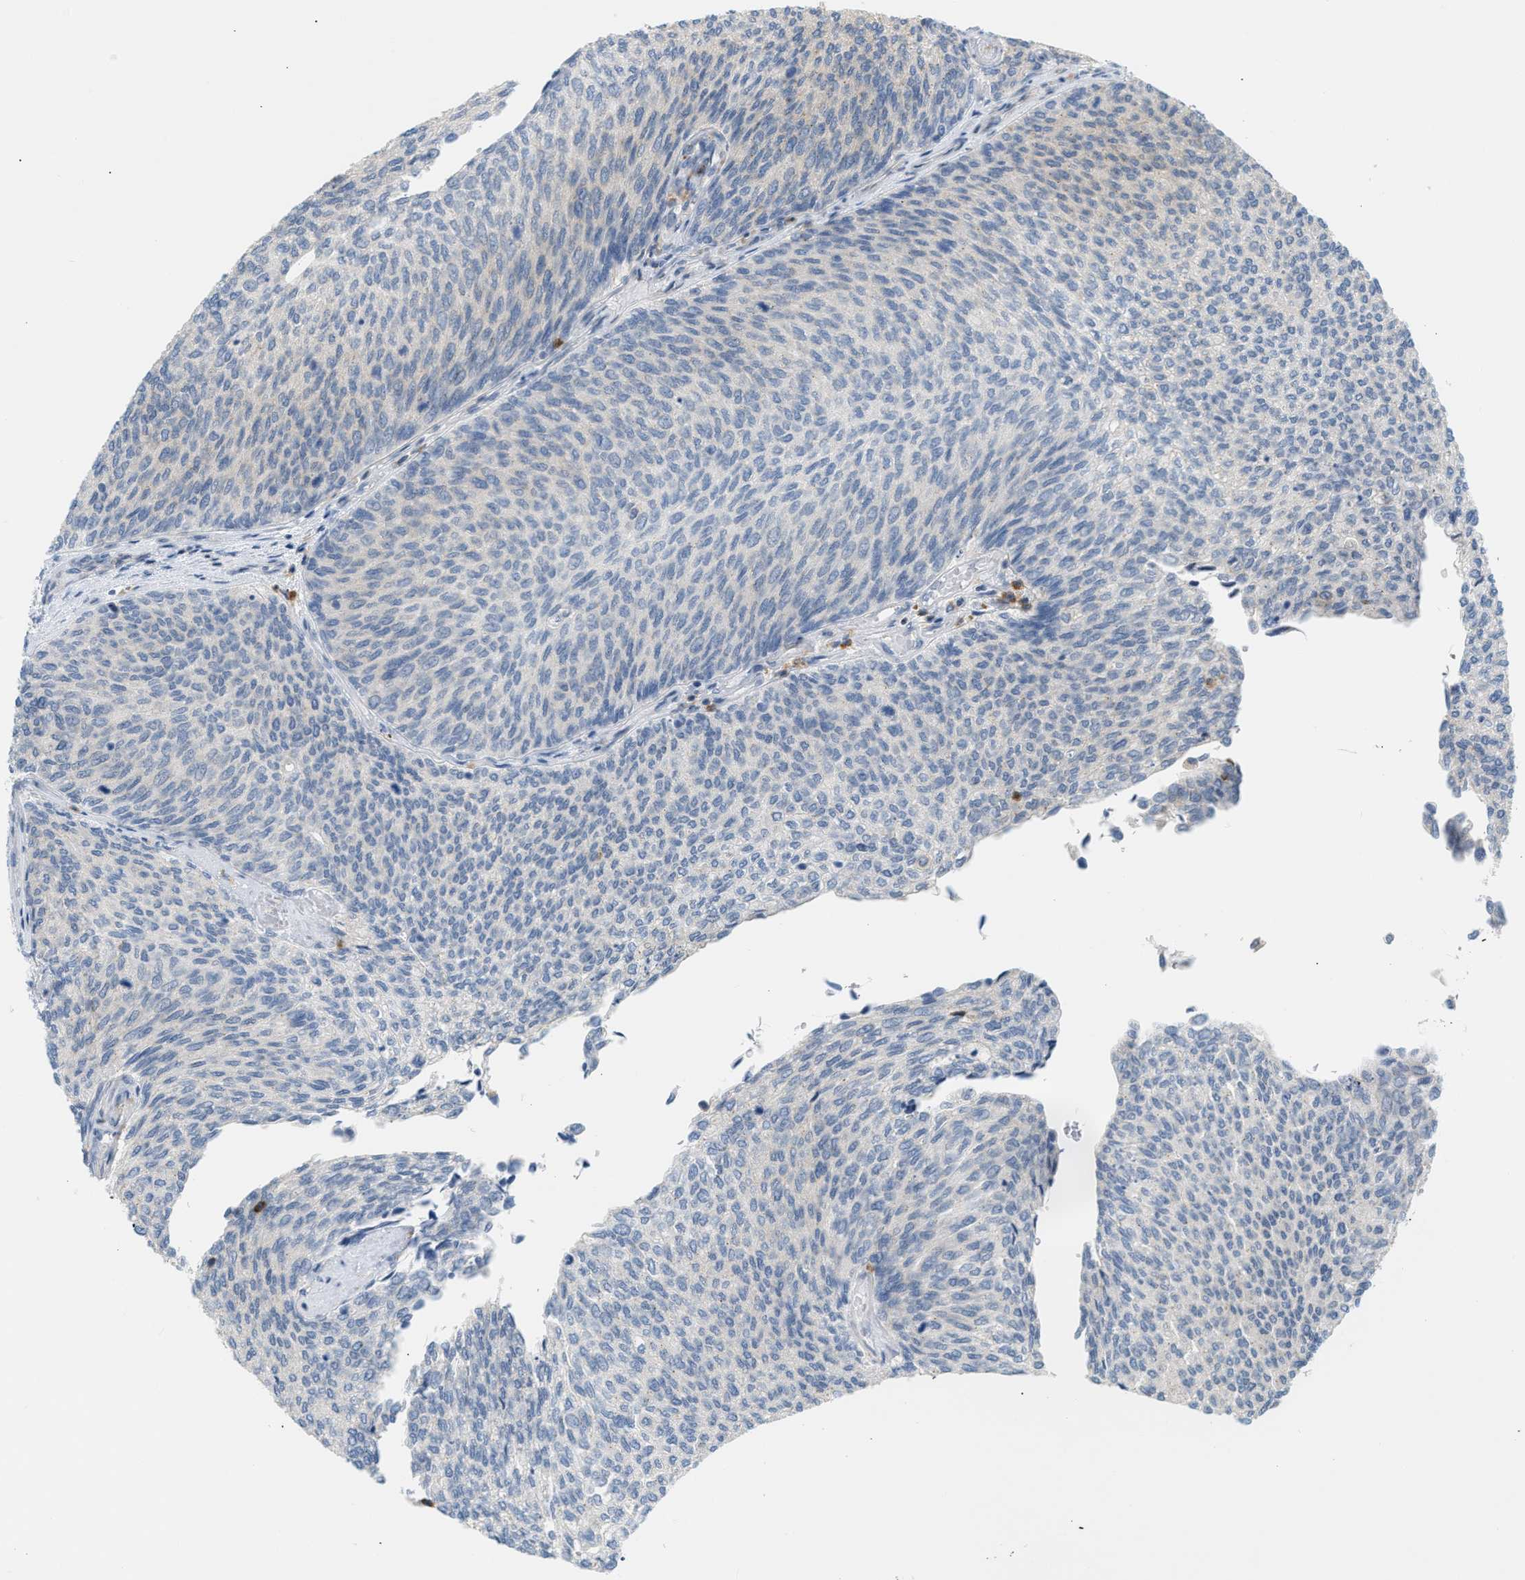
{"staining": {"intensity": "negative", "quantity": "none", "location": "none"}, "tissue": "urothelial cancer", "cell_type": "Tumor cells", "image_type": "cancer", "snomed": [{"axis": "morphology", "description": "Urothelial carcinoma, Low grade"}, {"axis": "topography", "description": "Urinary bladder"}], "caption": "High power microscopy histopathology image of an immunohistochemistry (IHC) image of urothelial carcinoma (low-grade), revealing no significant expression in tumor cells.", "gene": "ZNF408", "patient": {"sex": "female", "age": 79}}